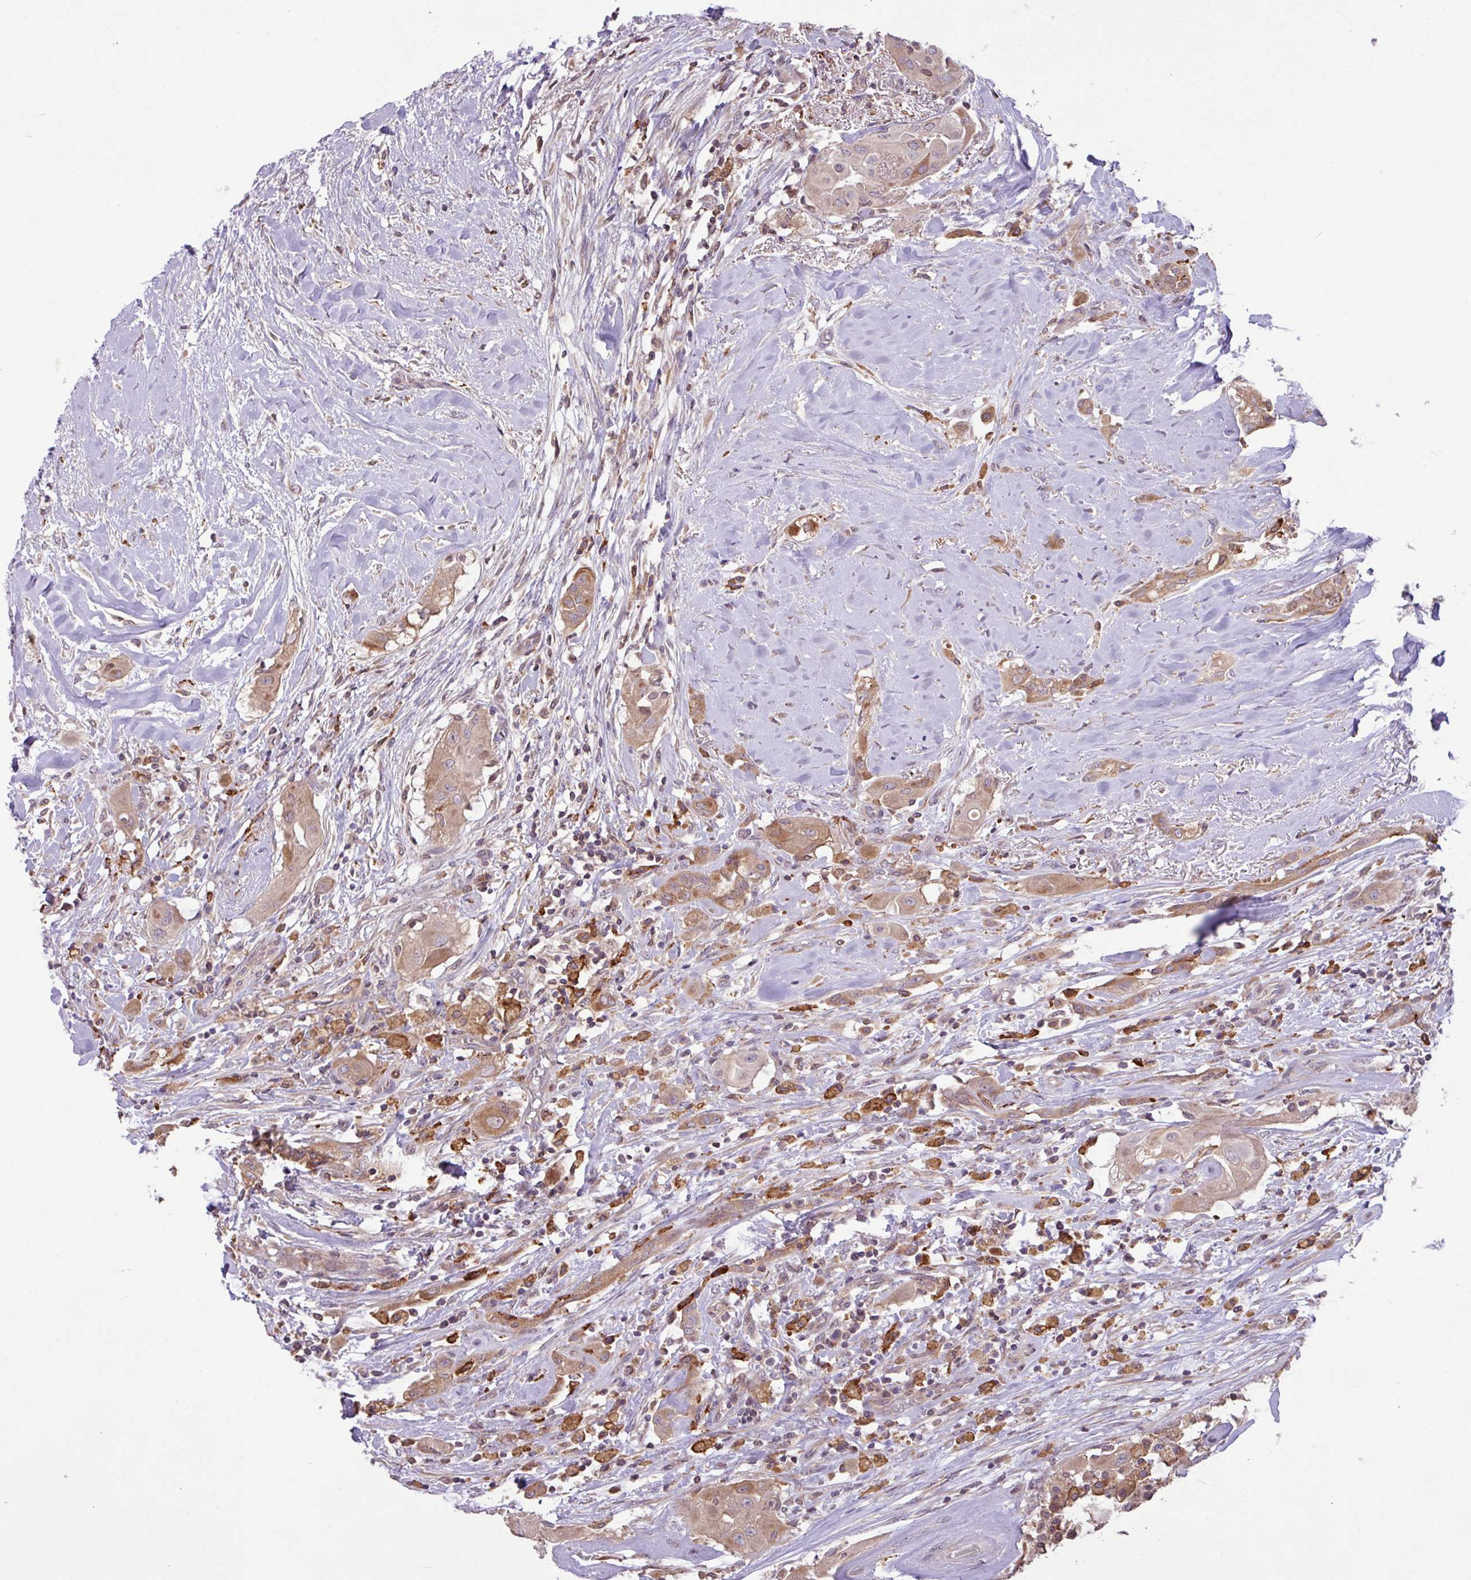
{"staining": {"intensity": "moderate", "quantity": "25%-75%", "location": "cytoplasmic/membranous"}, "tissue": "thyroid cancer", "cell_type": "Tumor cells", "image_type": "cancer", "snomed": [{"axis": "morphology", "description": "Papillary adenocarcinoma, NOS"}, {"axis": "topography", "description": "Thyroid gland"}], "caption": "Protein expression analysis of human thyroid papillary adenocarcinoma reveals moderate cytoplasmic/membranous positivity in about 25%-75% of tumor cells.", "gene": "ARHGEF25", "patient": {"sex": "female", "age": 59}}